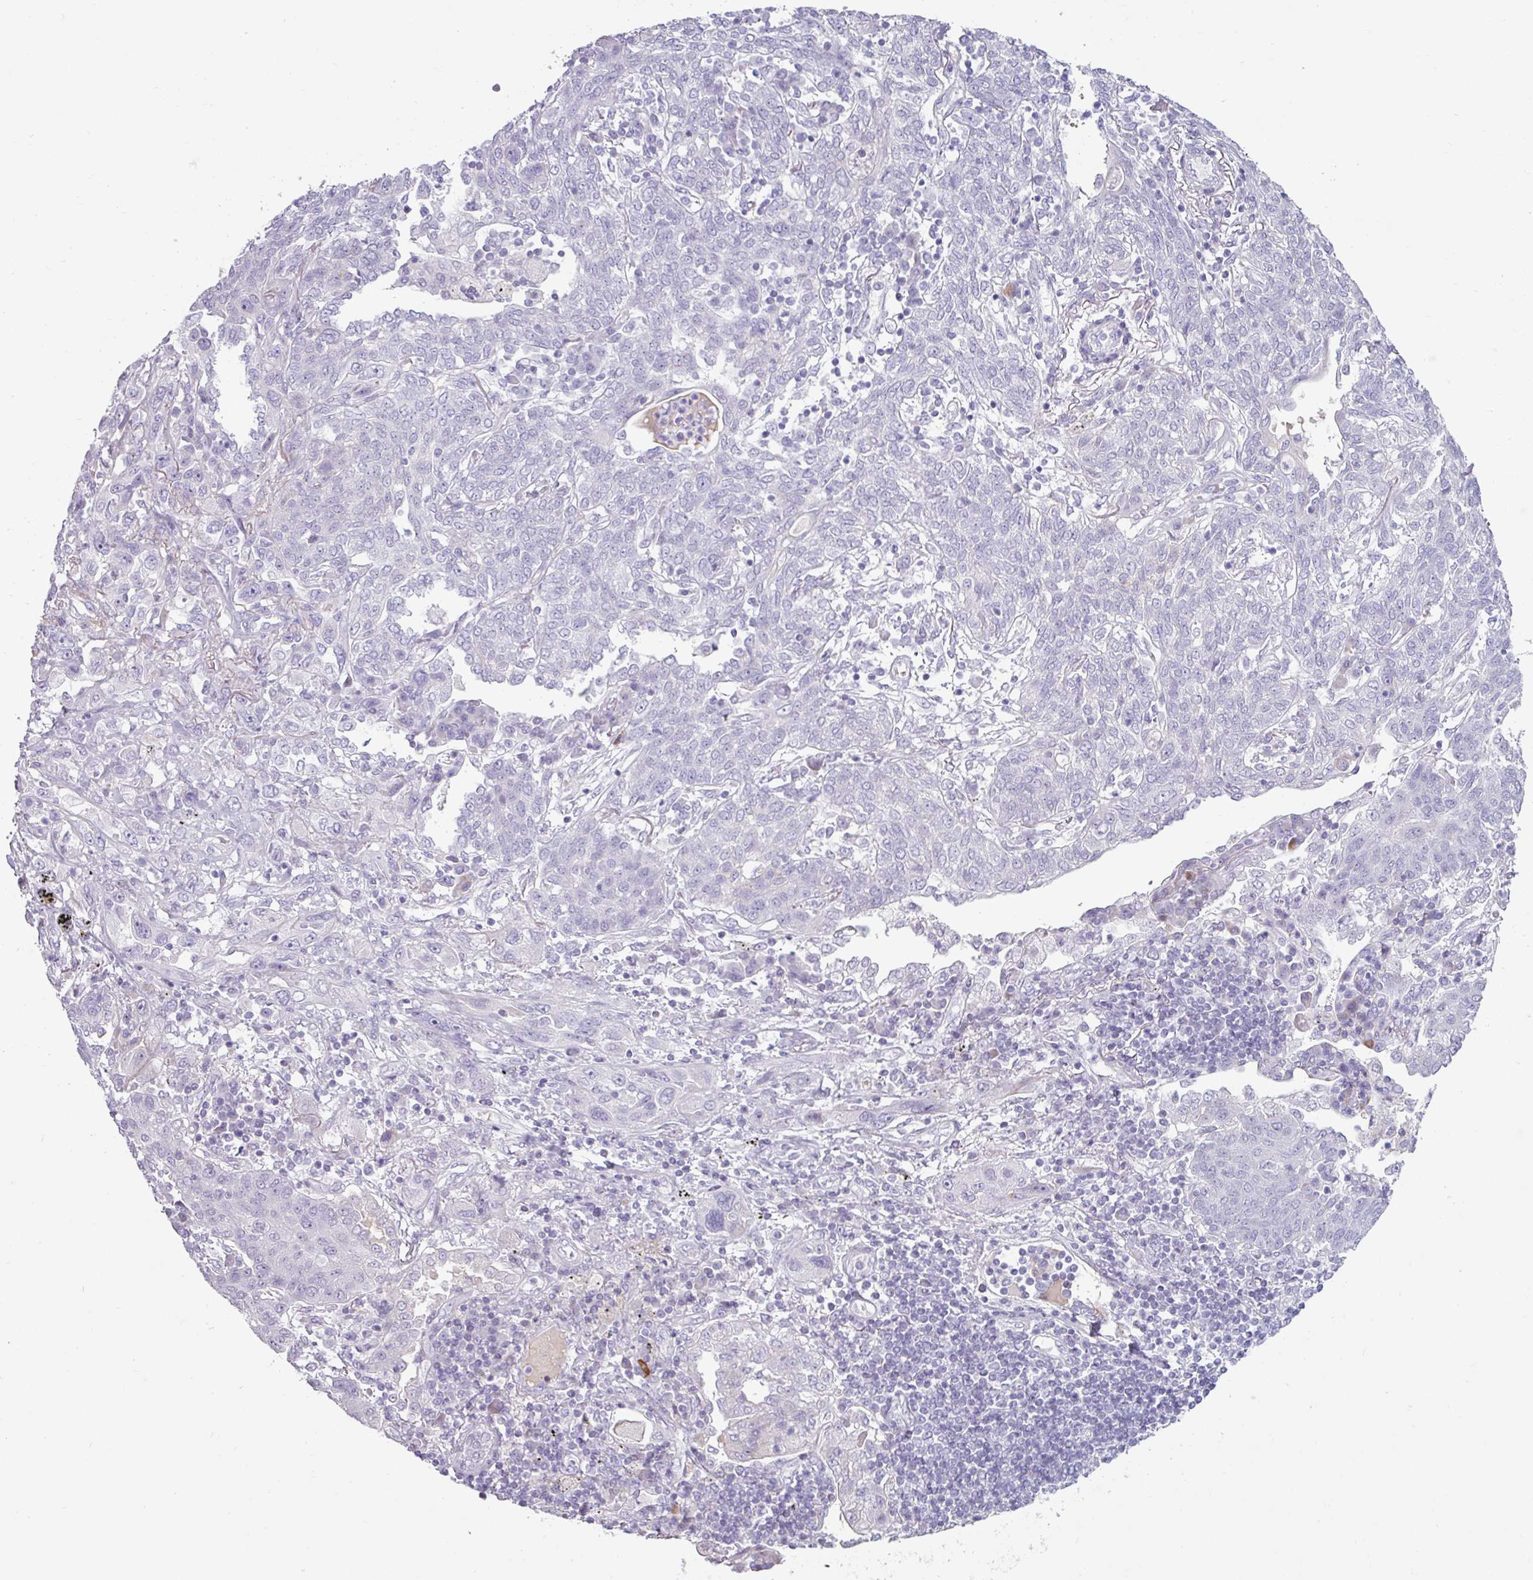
{"staining": {"intensity": "negative", "quantity": "none", "location": "none"}, "tissue": "lung cancer", "cell_type": "Tumor cells", "image_type": "cancer", "snomed": [{"axis": "morphology", "description": "Squamous cell carcinoma, NOS"}, {"axis": "topography", "description": "Lung"}], "caption": "High power microscopy micrograph of an IHC micrograph of squamous cell carcinoma (lung), revealing no significant staining in tumor cells.", "gene": "CLCA1", "patient": {"sex": "female", "age": 70}}